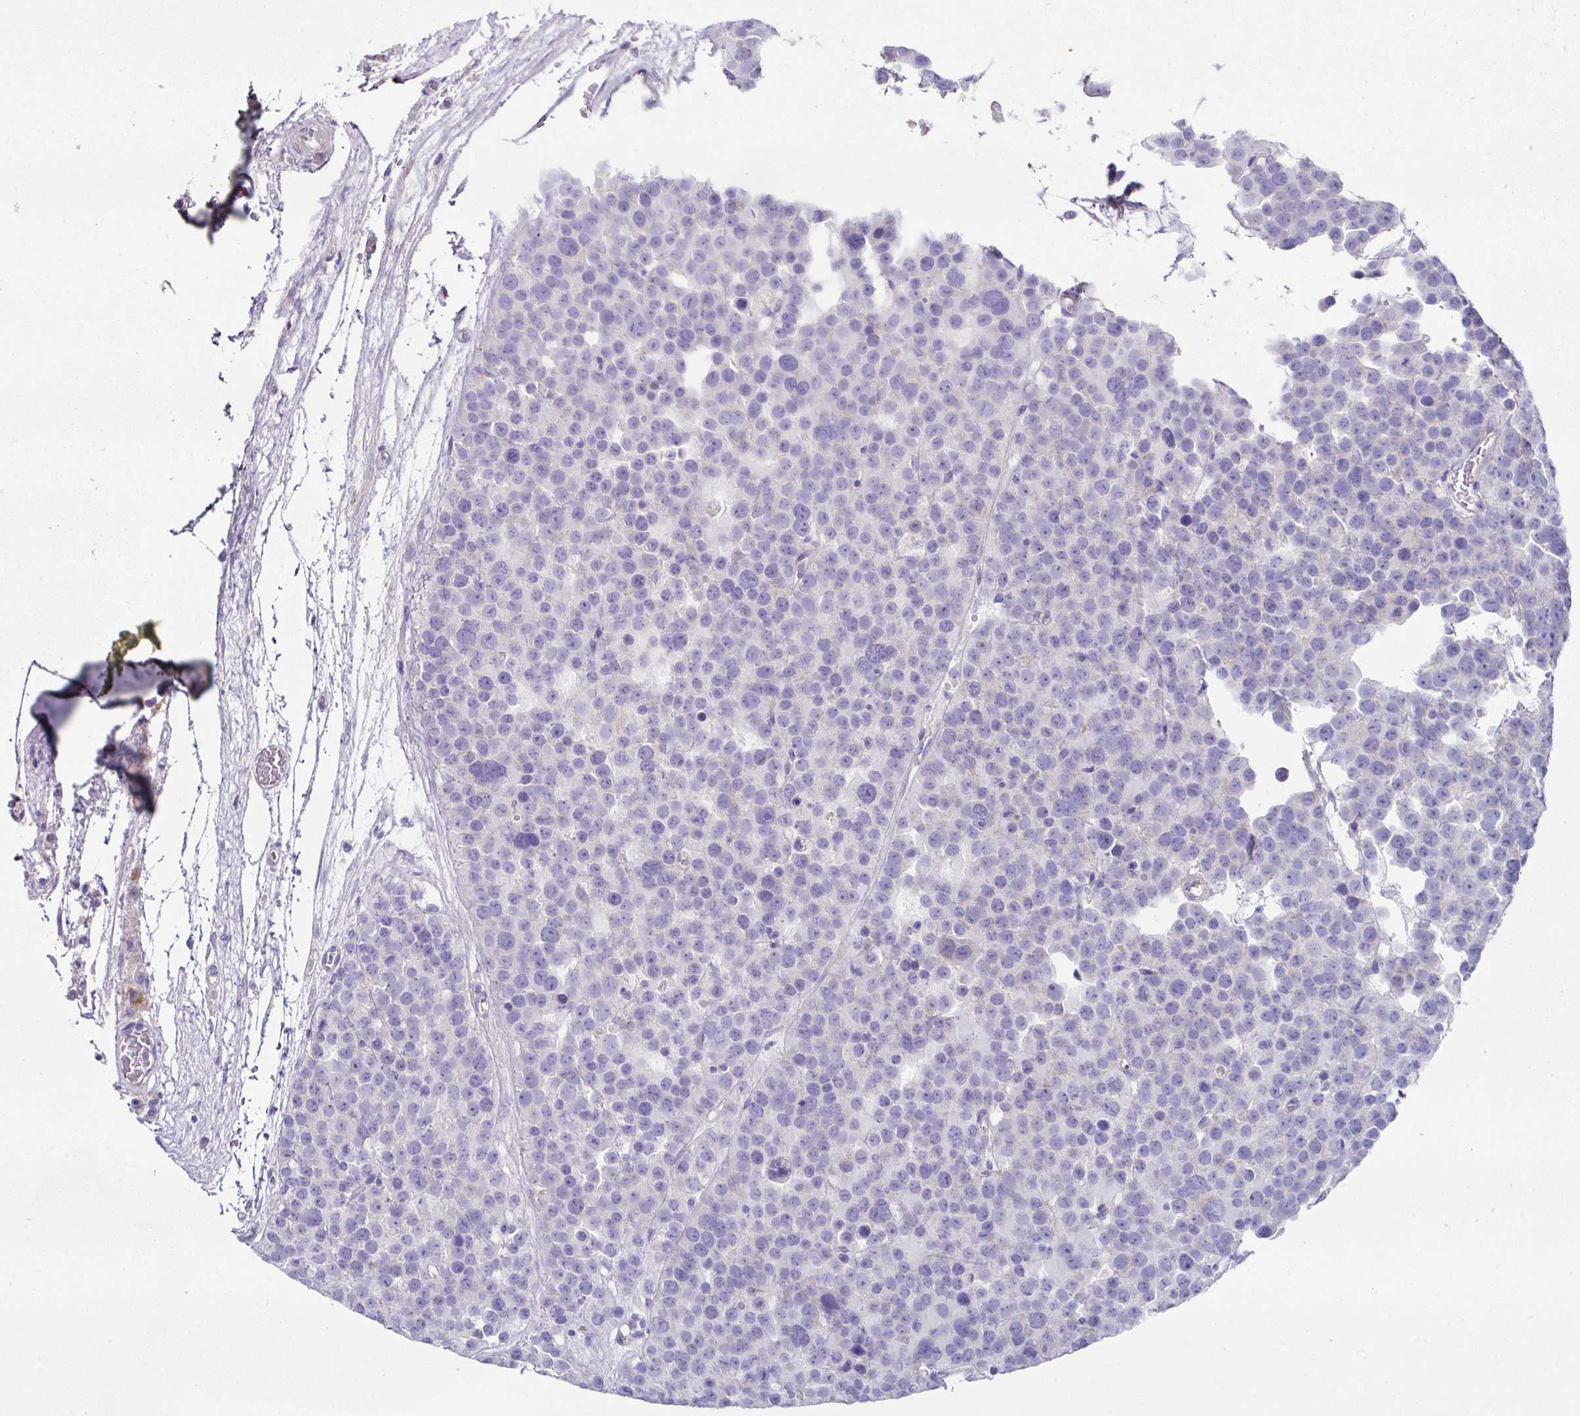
{"staining": {"intensity": "negative", "quantity": "none", "location": "none"}, "tissue": "testis cancer", "cell_type": "Tumor cells", "image_type": "cancer", "snomed": [{"axis": "morphology", "description": "Seminoma, NOS"}, {"axis": "topography", "description": "Testis"}], "caption": "IHC photomicrograph of testis cancer (seminoma) stained for a protein (brown), which reveals no staining in tumor cells.", "gene": "CLDN1", "patient": {"sex": "male", "age": 71}}